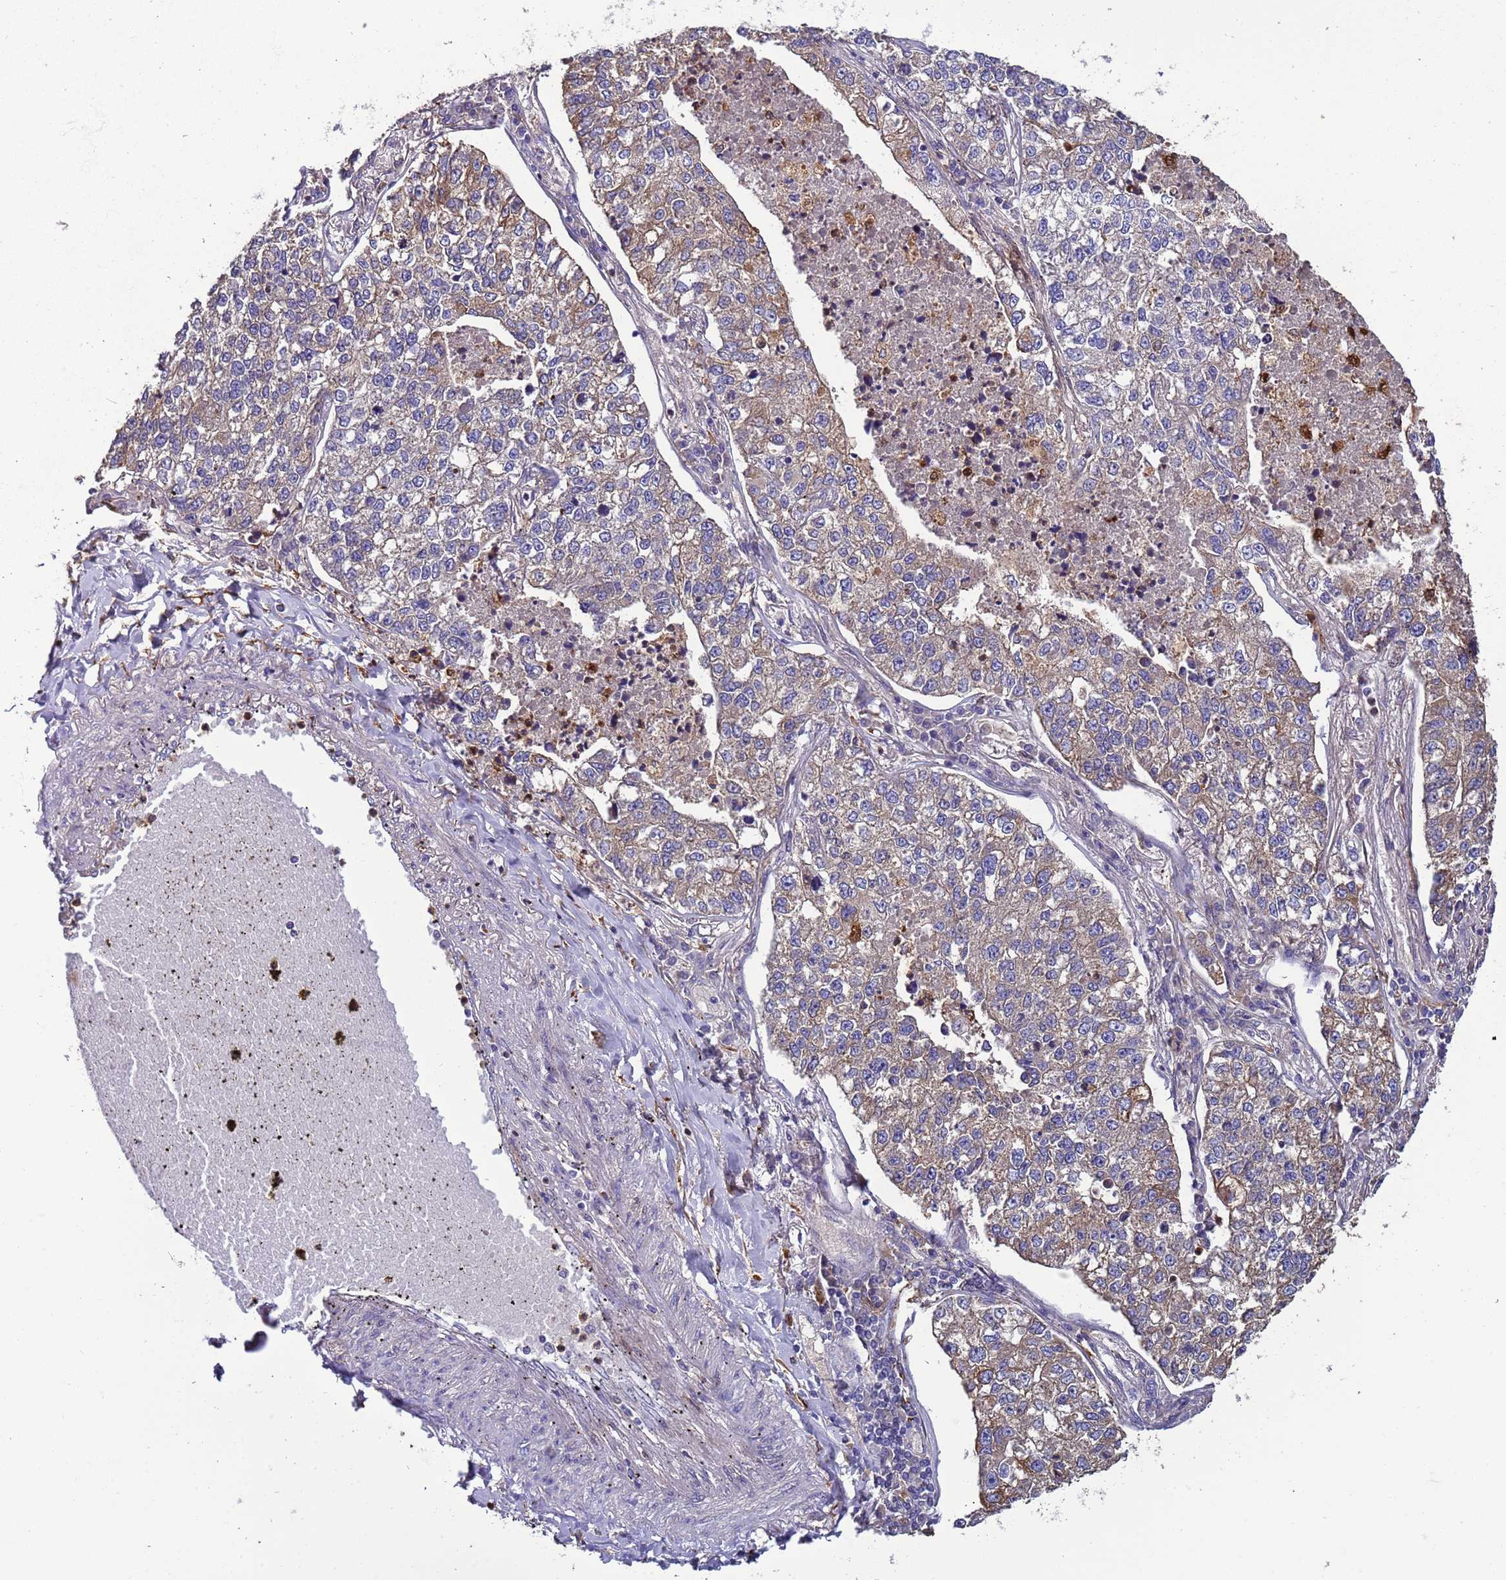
{"staining": {"intensity": "moderate", "quantity": "25%-75%", "location": "cytoplasmic/membranous"}, "tissue": "lung cancer", "cell_type": "Tumor cells", "image_type": "cancer", "snomed": [{"axis": "morphology", "description": "Adenocarcinoma, NOS"}, {"axis": "topography", "description": "Lung"}], "caption": "The image reveals staining of lung adenocarcinoma, revealing moderate cytoplasmic/membranous protein positivity (brown color) within tumor cells.", "gene": "PAQR7", "patient": {"sex": "male", "age": 49}}